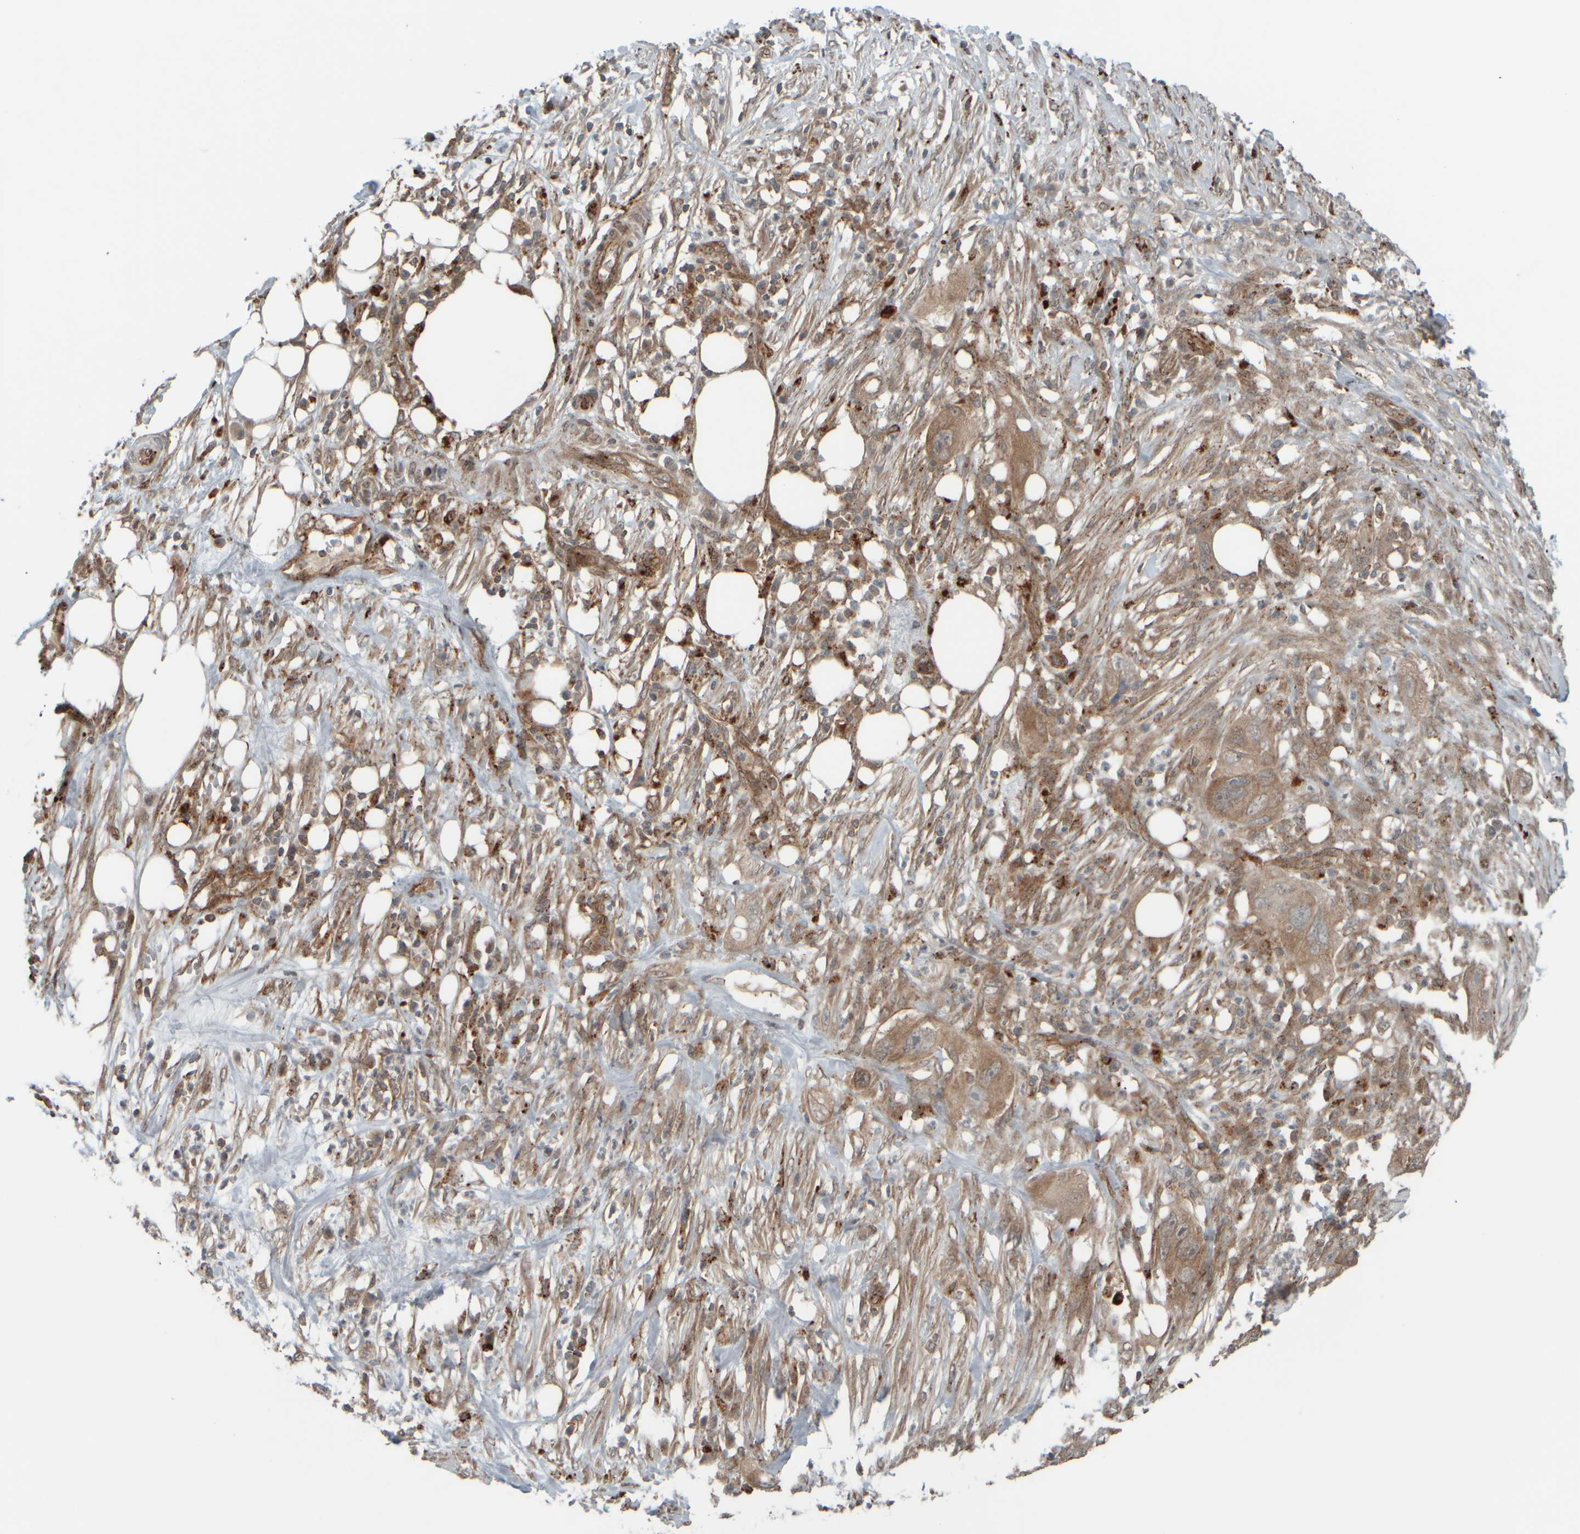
{"staining": {"intensity": "weak", "quantity": ">75%", "location": "cytoplasmic/membranous"}, "tissue": "pancreatic cancer", "cell_type": "Tumor cells", "image_type": "cancer", "snomed": [{"axis": "morphology", "description": "Adenocarcinoma, NOS"}, {"axis": "topography", "description": "Pancreas"}], "caption": "Pancreatic cancer was stained to show a protein in brown. There is low levels of weak cytoplasmic/membranous staining in about >75% of tumor cells.", "gene": "GIGYF1", "patient": {"sex": "female", "age": 78}}